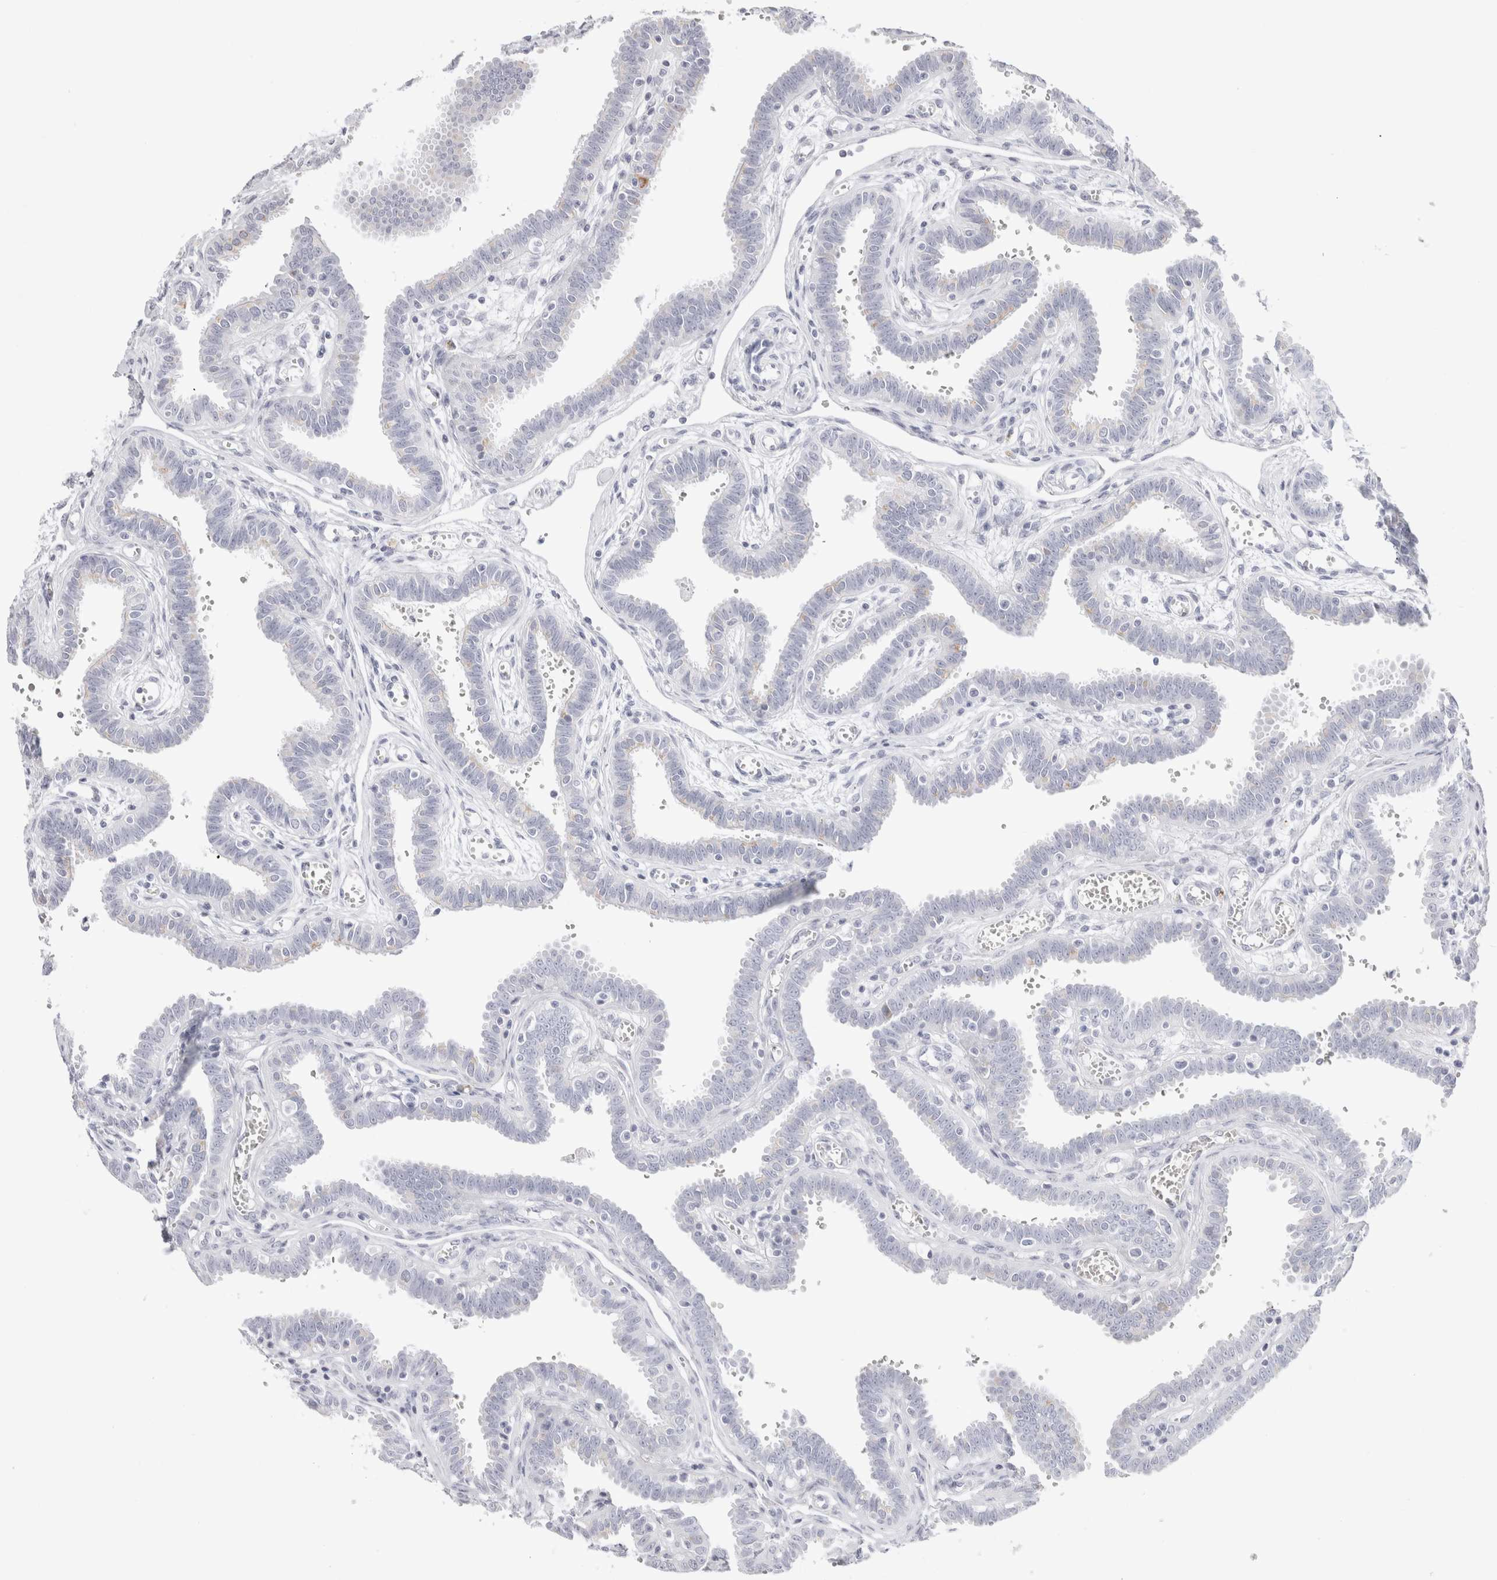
{"staining": {"intensity": "moderate", "quantity": "<25%", "location": "cytoplasmic/membranous"}, "tissue": "fallopian tube", "cell_type": "Glandular cells", "image_type": "normal", "snomed": [{"axis": "morphology", "description": "Normal tissue, NOS"}, {"axis": "topography", "description": "Fallopian tube"}], "caption": "IHC of normal fallopian tube shows low levels of moderate cytoplasmic/membranous staining in approximately <25% of glandular cells.", "gene": "GARIN1A", "patient": {"sex": "female", "age": 32}}